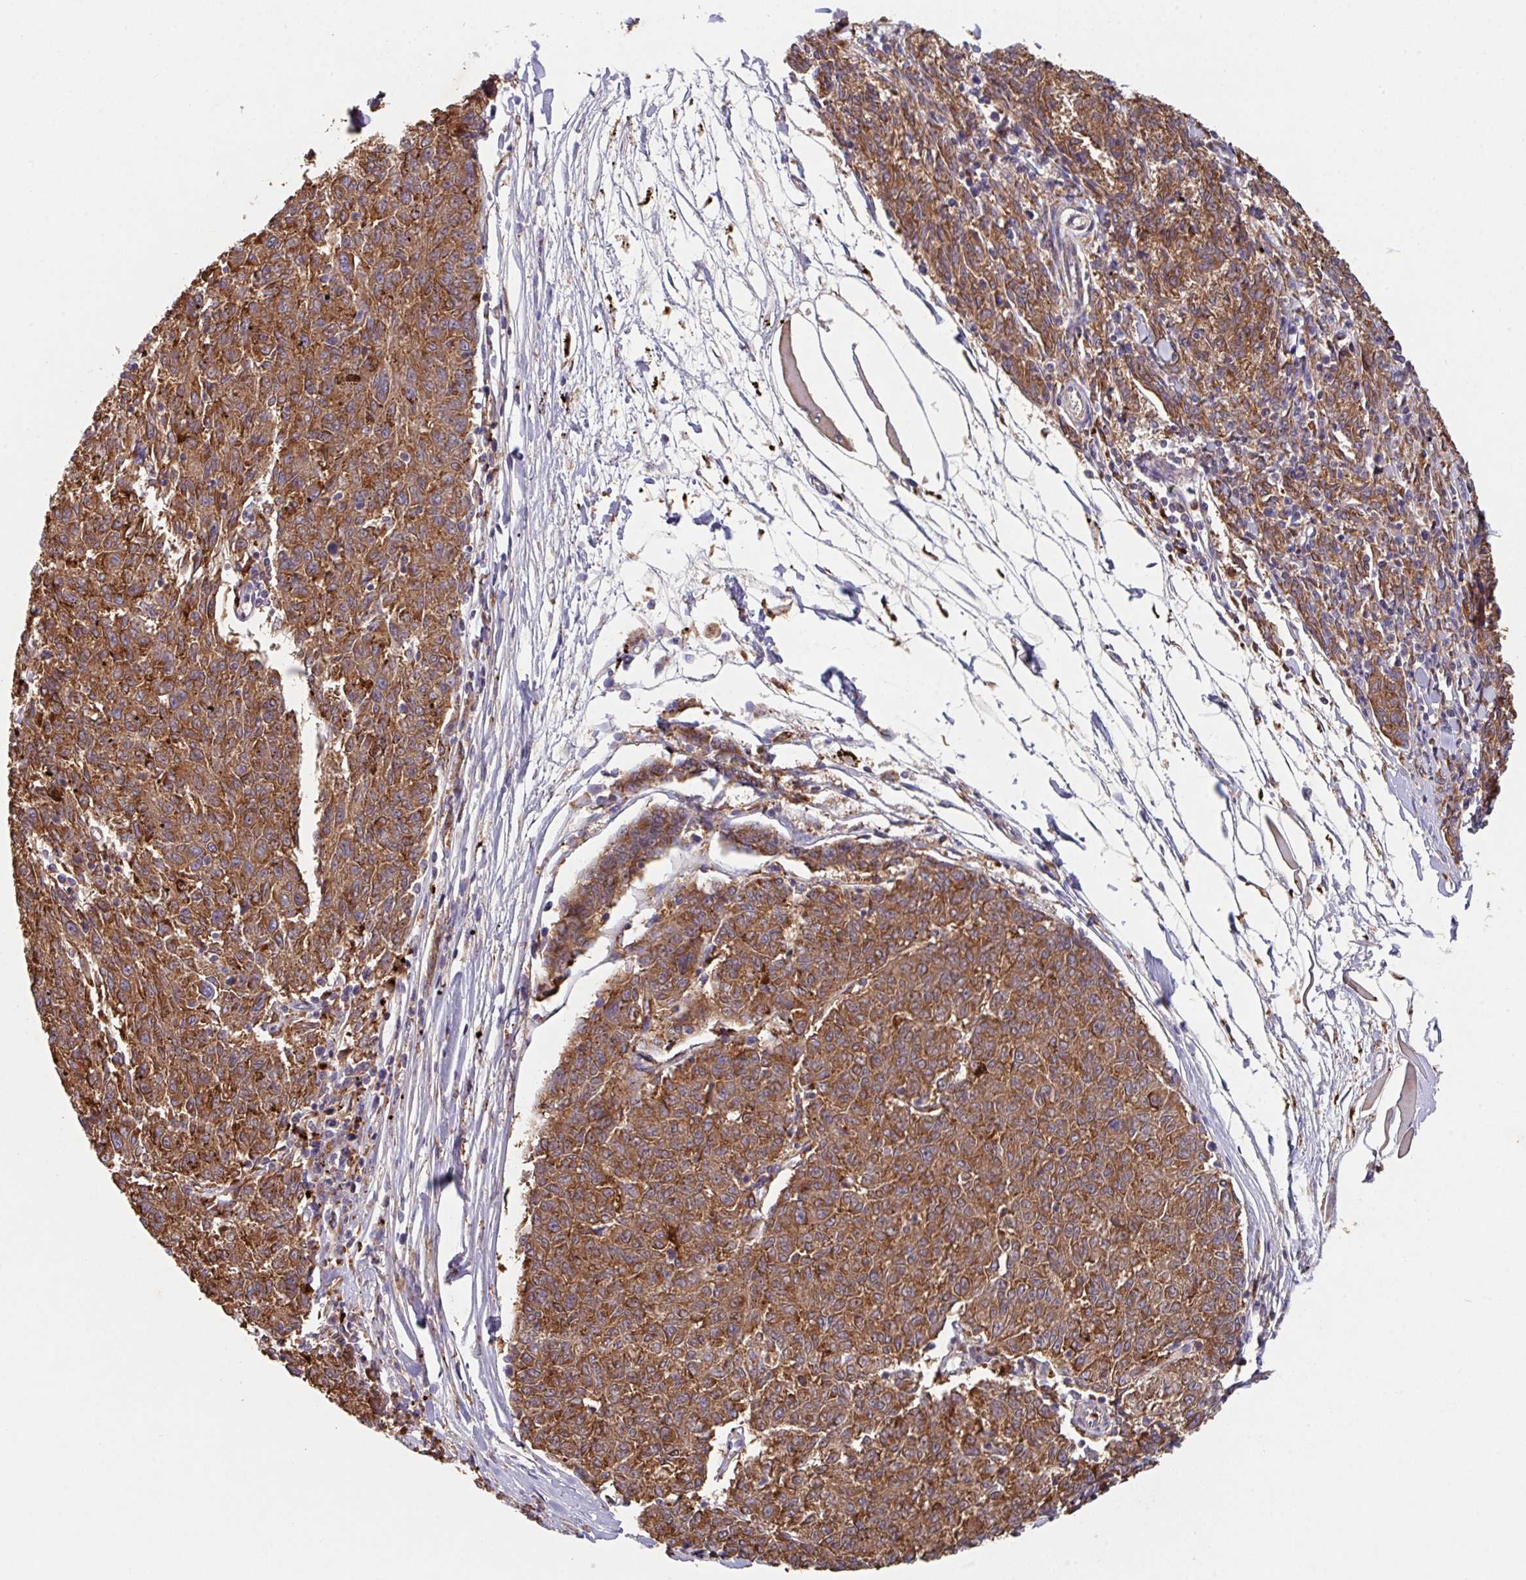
{"staining": {"intensity": "strong", "quantity": ">75%", "location": "cytoplasmic/membranous"}, "tissue": "melanoma", "cell_type": "Tumor cells", "image_type": "cancer", "snomed": [{"axis": "morphology", "description": "Malignant melanoma, NOS"}, {"axis": "topography", "description": "Skin"}], "caption": "Human melanoma stained with a protein marker displays strong staining in tumor cells.", "gene": "TRIM14", "patient": {"sex": "female", "age": 72}}